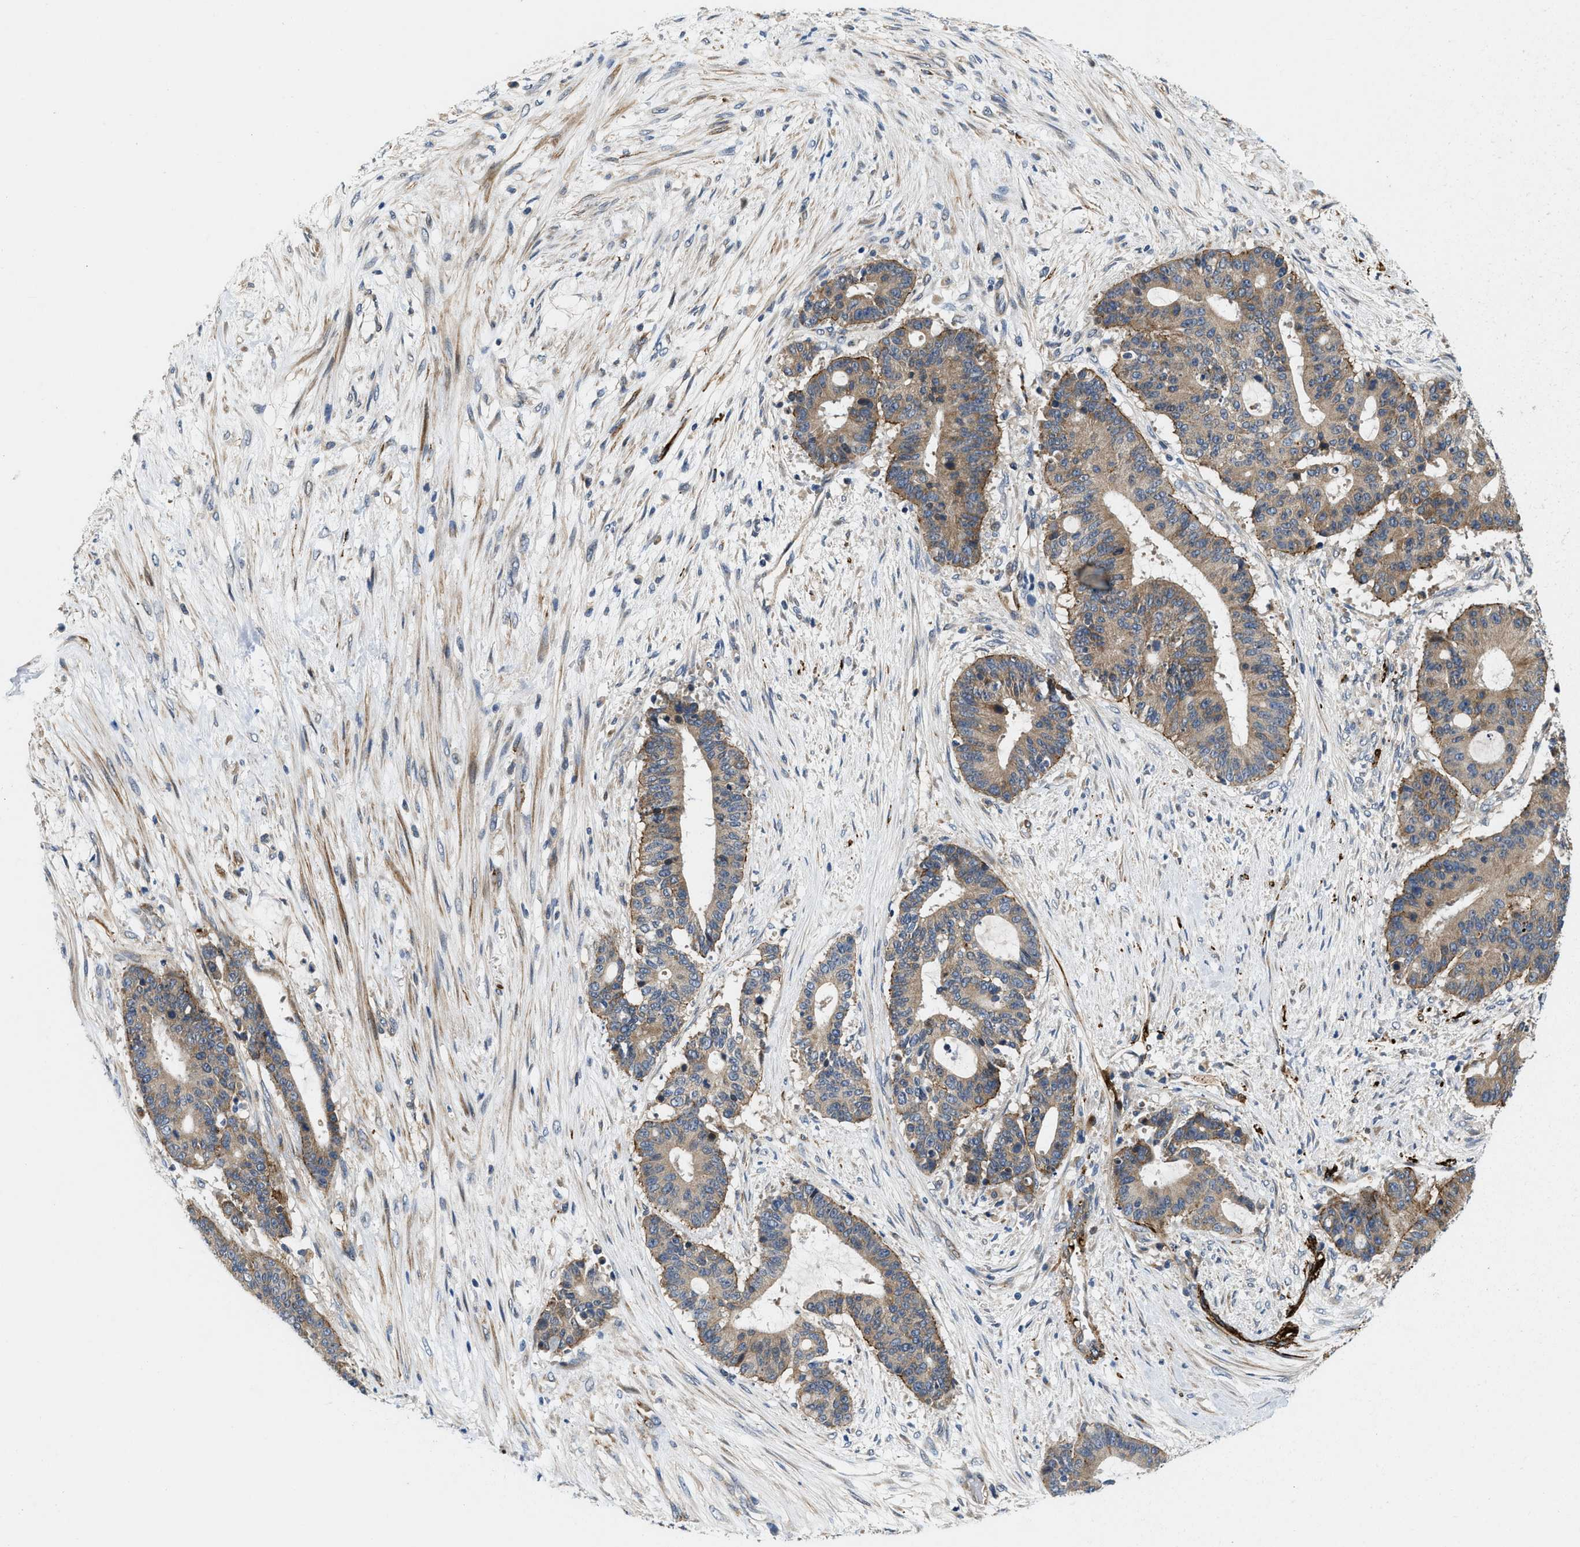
{"staining": {"intensity": "moderate", "quantity": ">75%", "location": "cytoplasmic/membranous"}, "tissue": "liver cancer", "cell_type": "Tumor cells", "image_type": "cancer", "snomed": [{"axis": "morphology", "description": "Cholangiocarcinoma"}, {"axis": "topography", "description": "Liver"}], "caption": "High-power microscopy captured an IHC micrograph of liver cancer, revealing moderate cytoplasmic/membranous positivity in about >75% of tumor cells. (DAB IHC, brown staining for protein, blue staining for nuclei).", "gene": "ZNF599", "patient": {"sex": "female", "age": 73}}